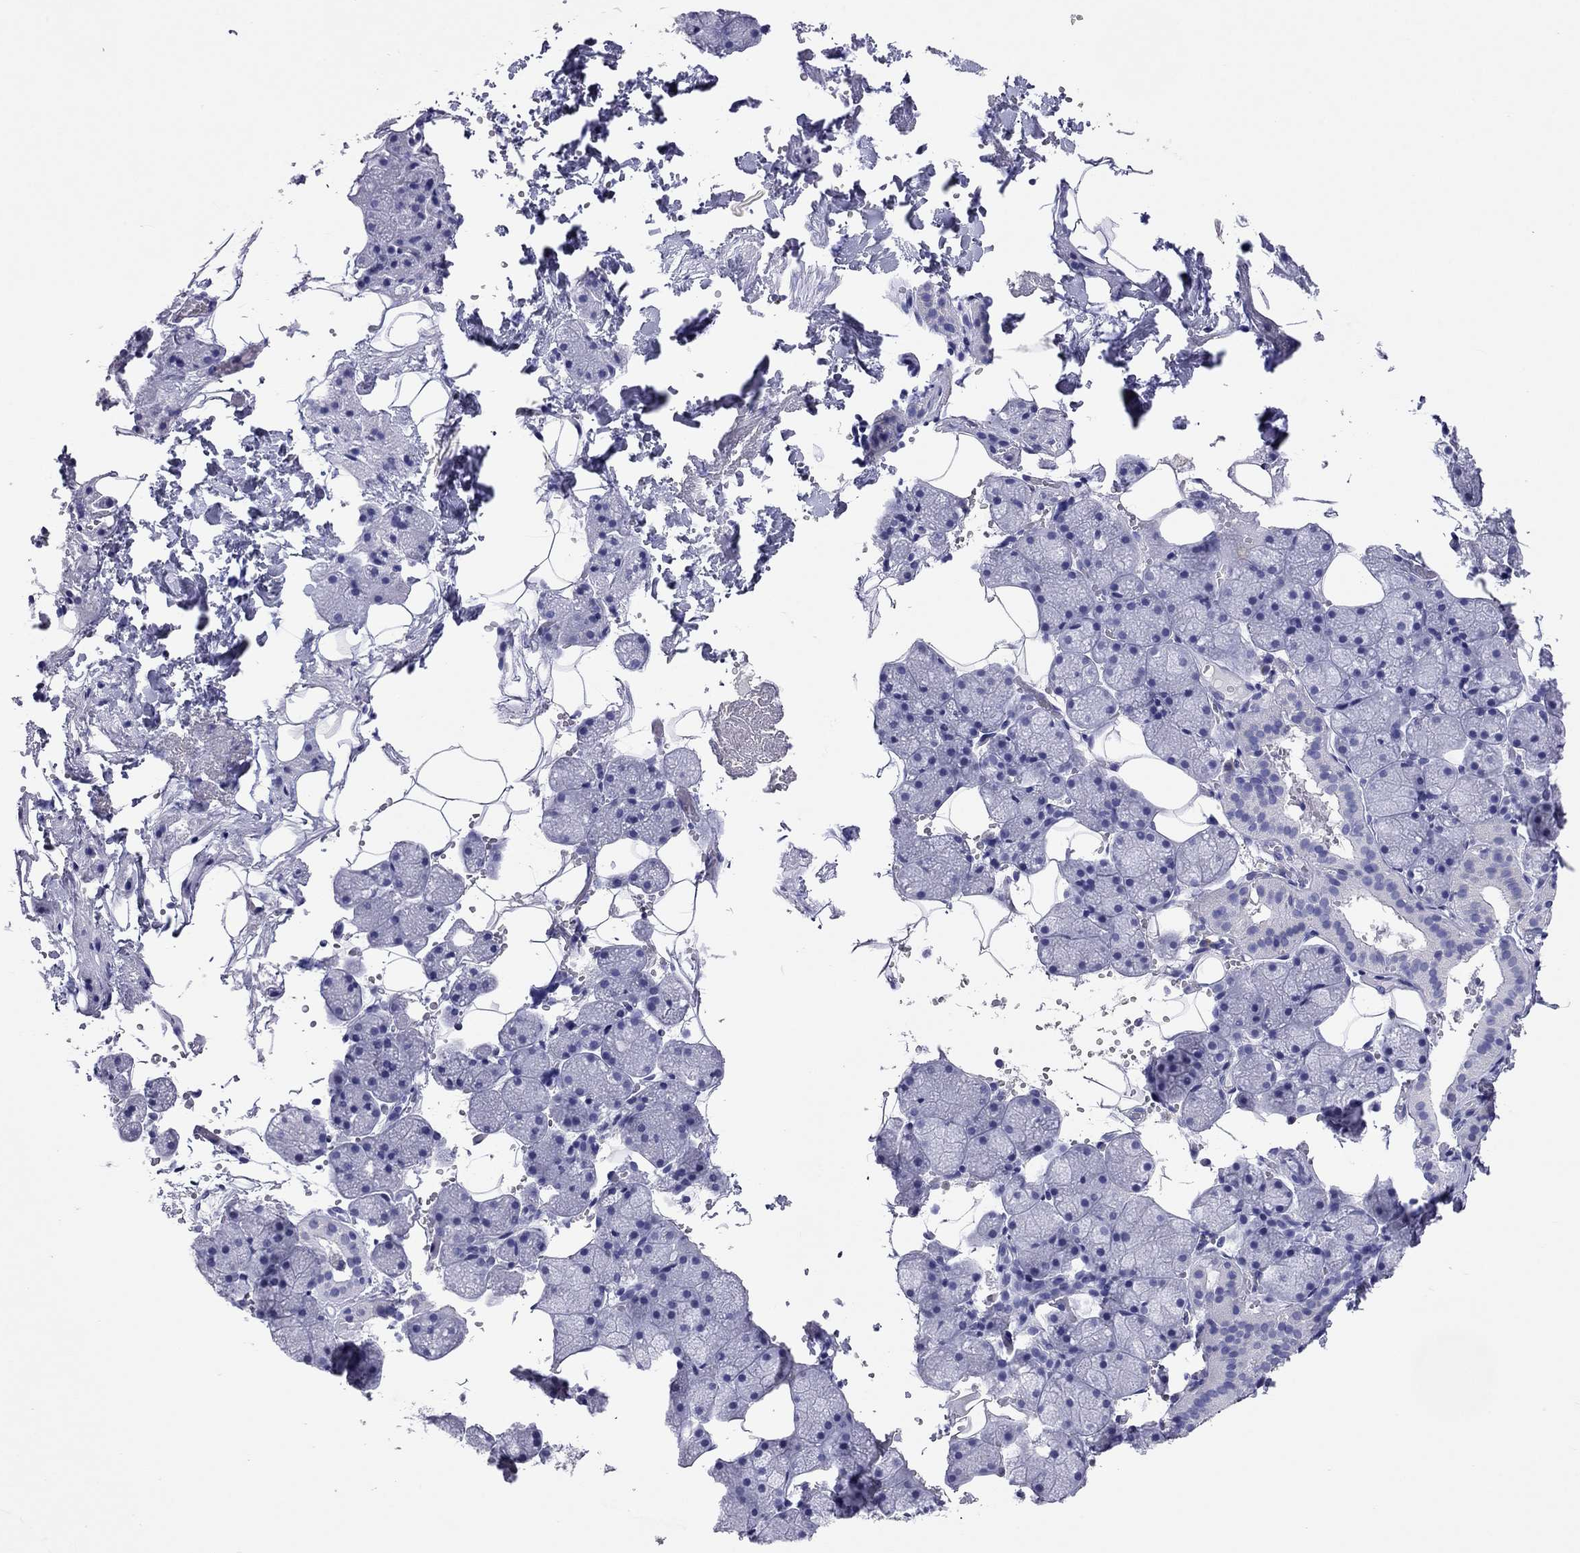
{"staining": {"intensity": "negative", "quantity": "none", "location": "none"}, "tissue": "salivary gland", "cell_type": "Glandular cells", "image_type": "normal", "snomed": [{"axis": "morphology", "description": "Normal tissue, NOS"}, {"axis": "topography", "description": "Salivary gland"}], "caption": "A high-resolution histopathology image shows immunohistochemistry (IHC) staining of normal salivary gland, which demonstrates no significant expression in glandular cells.", "gene": "CALHM1", "patient": {"sex": "male", "age": 38}}